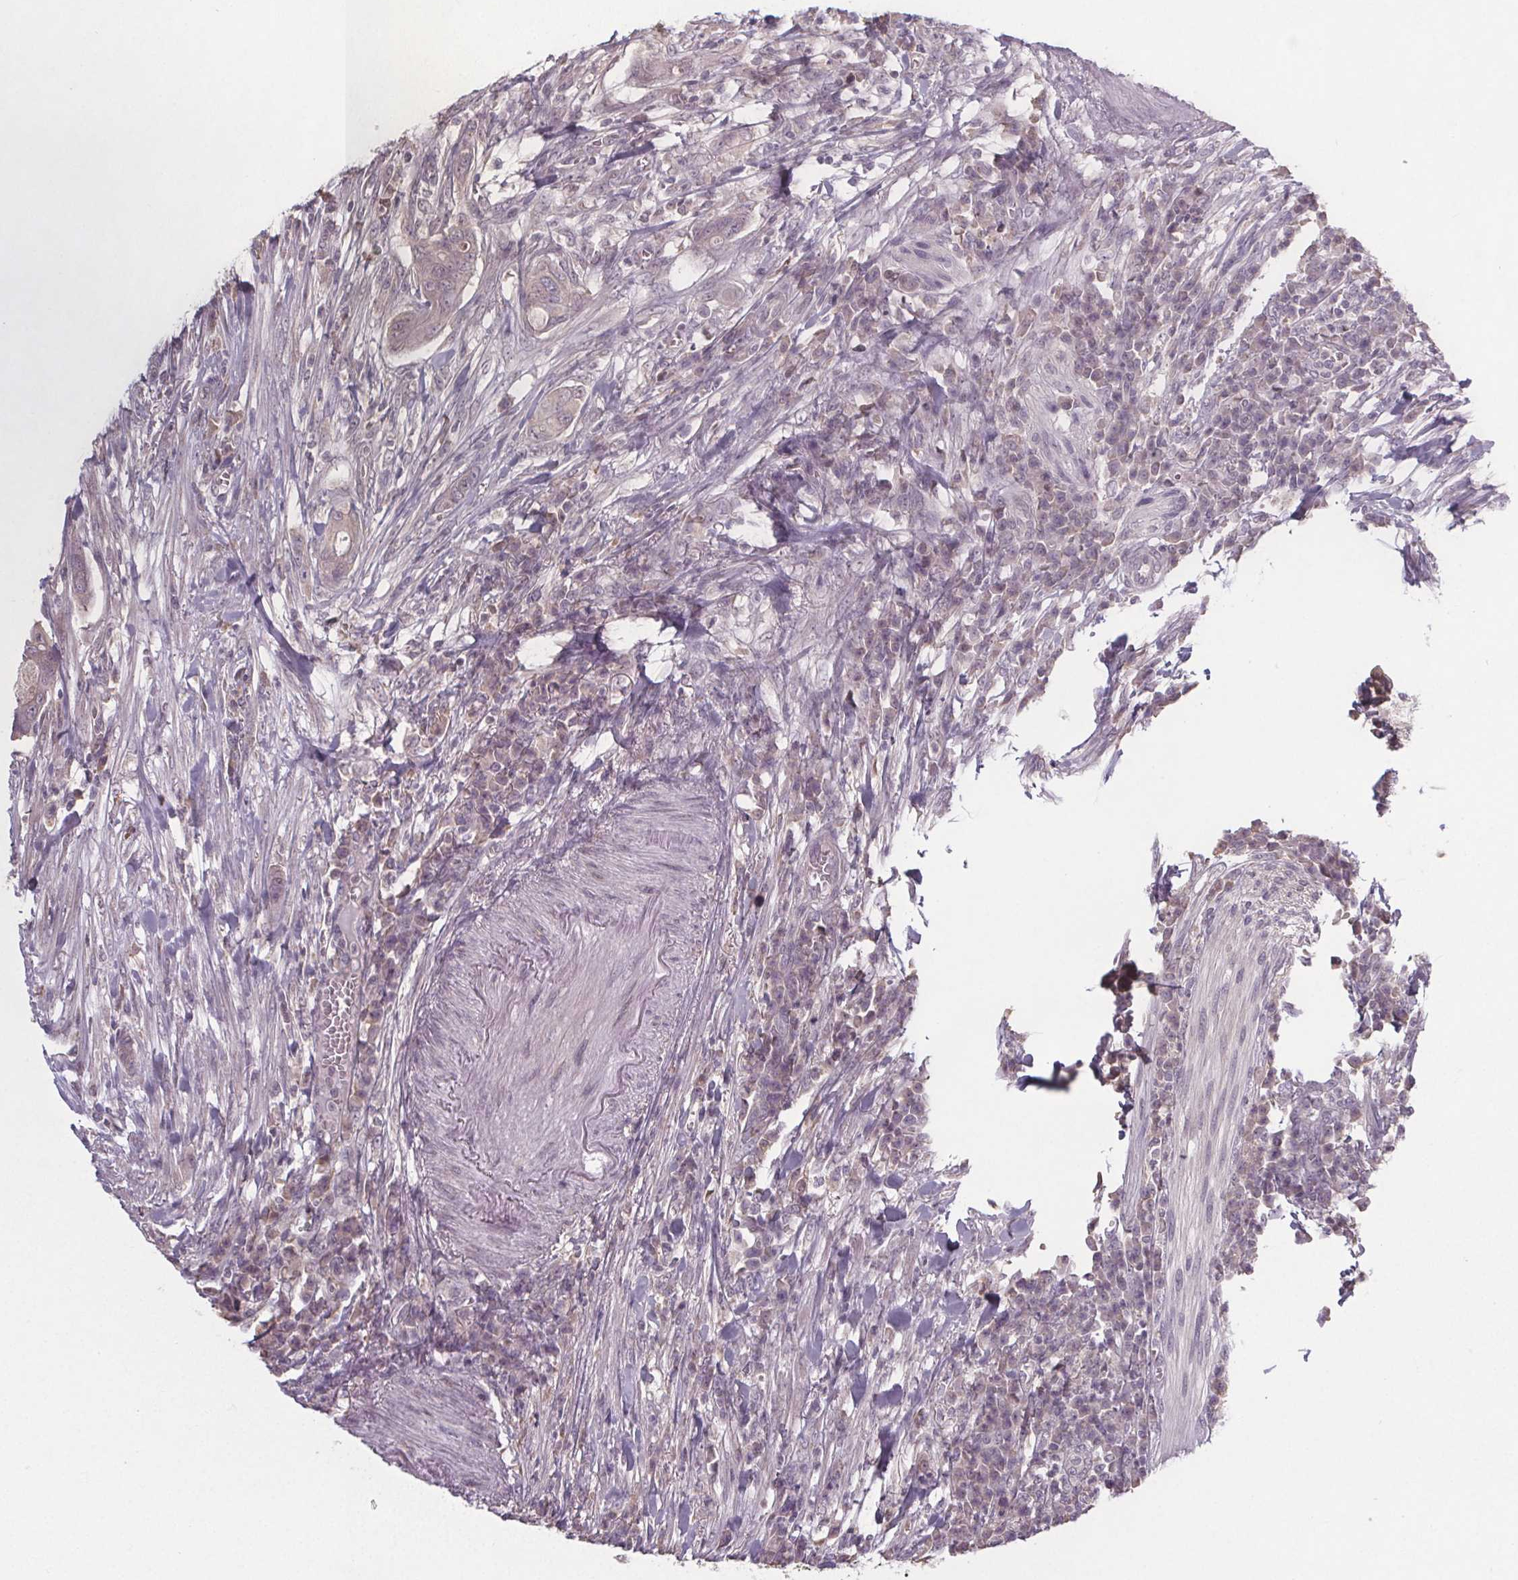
{"staining": {"intensity": "negative", "quantity": "none", "location": "none"}, "tissue": "colorectal cancer", "cell_type": "Tumor cells", "image_type": "cancer", "snomed": [{"axis": "morphology", "description": "Adenocarcinoma, NOS"}, {"axis": "topography", "description": "Colon"}], "caption": "The micrograph displays no staining of tumor cells in colorectal cancer (adenocarcinoma).", "gene": "SLC26A2", "patient": {"sex": "male", "age": 65}}